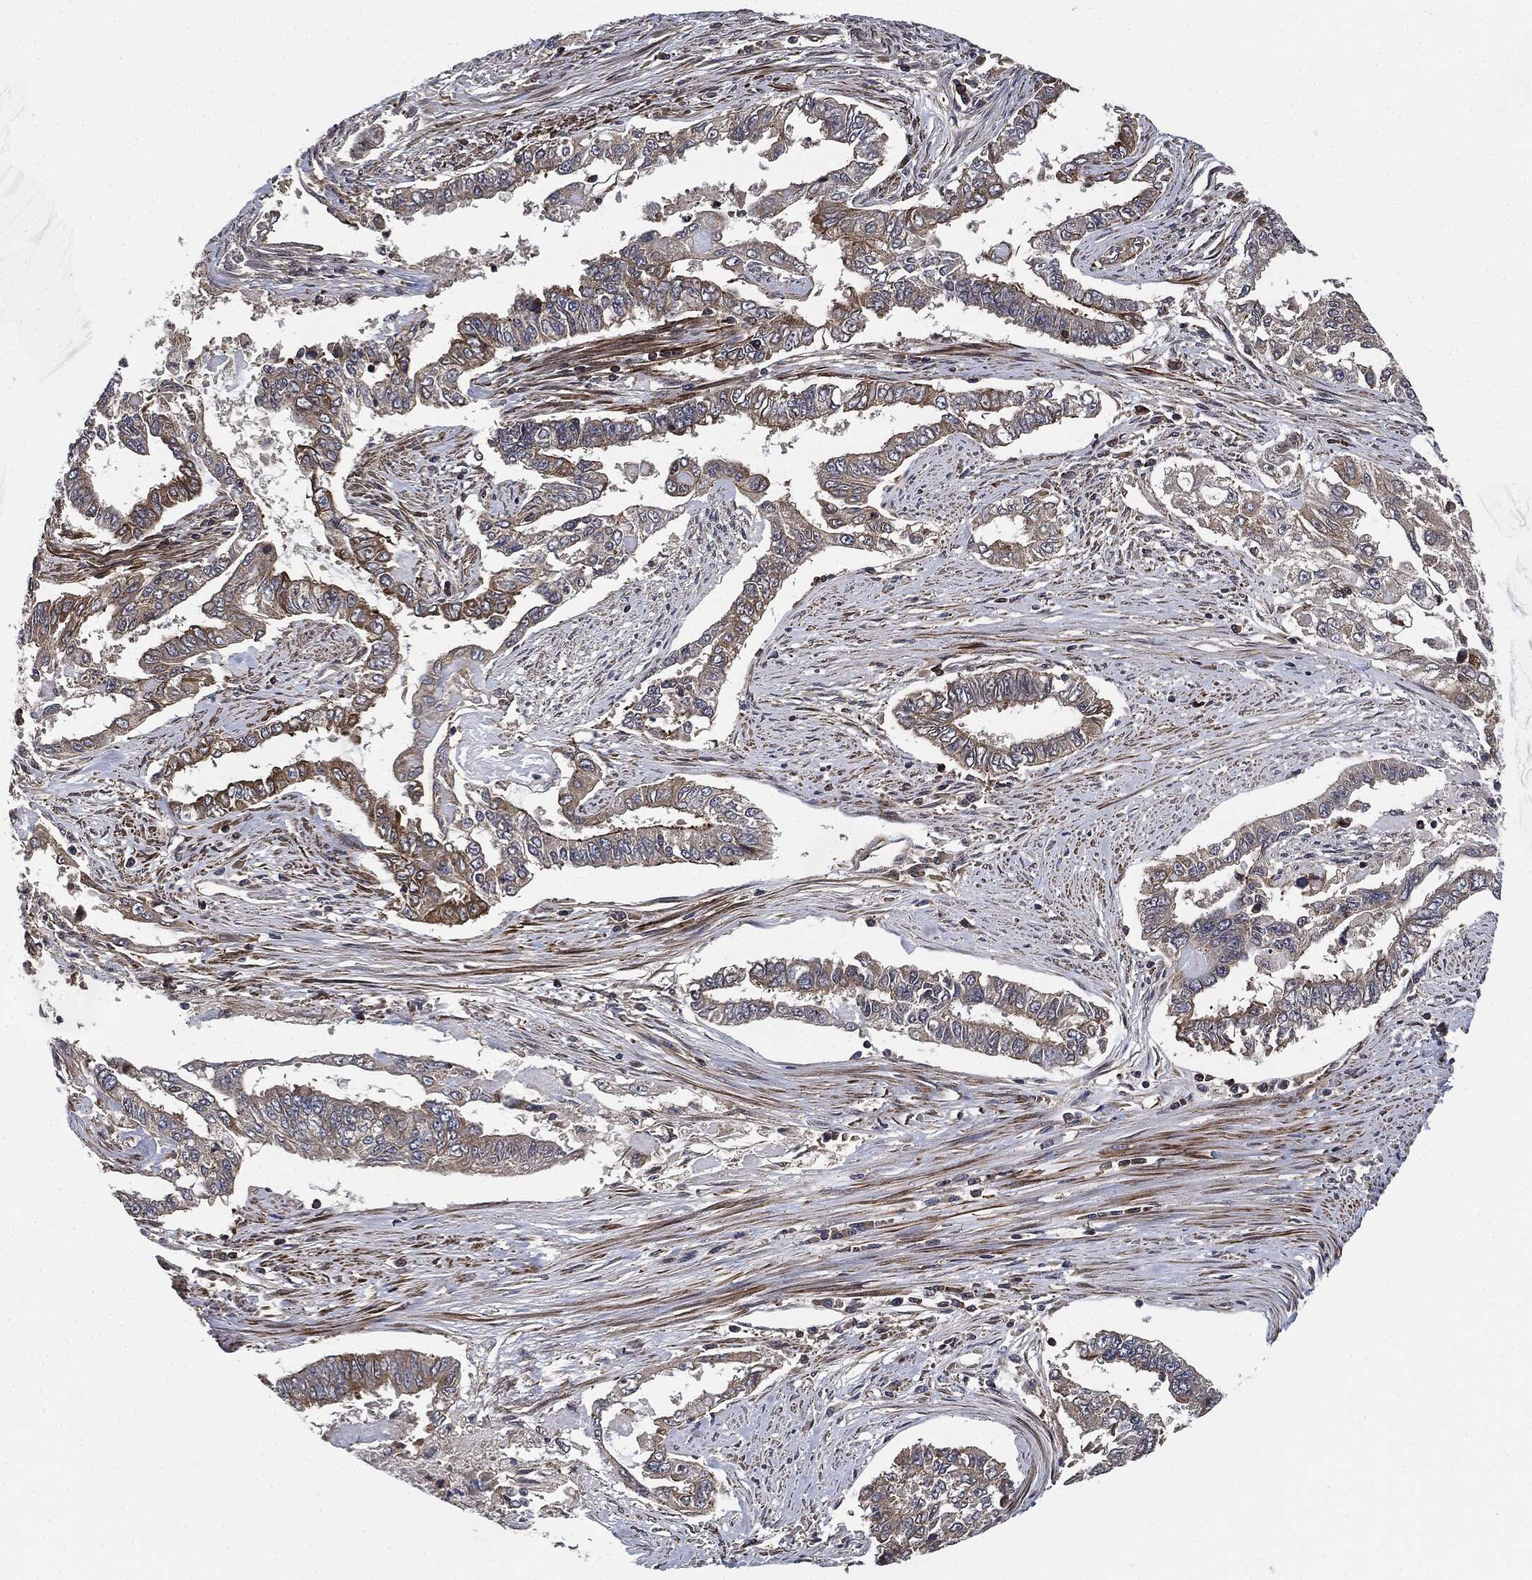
{"staining": {"intensity": "weak", "quantity": "25%-75%", "location": "cytoplasmic/membranous"}, "tissue": "endometrial cancer", "cell_type": "Tumor cells", "image_type": "cancer", "snomed": [{"axis": "morphology", "description": "Adenocarcinoma, NOS"}, {"axis": "topography", "description": "Uterus"}], "caption": "The micrograph demonstrates a brown stain indicating the presence of a protein in the cytoplasmic/membranous of tumor cells in endometrial adenocarcinoma.", "gene": "UBR1", "patient": {"sex": "female", "age": 59}}